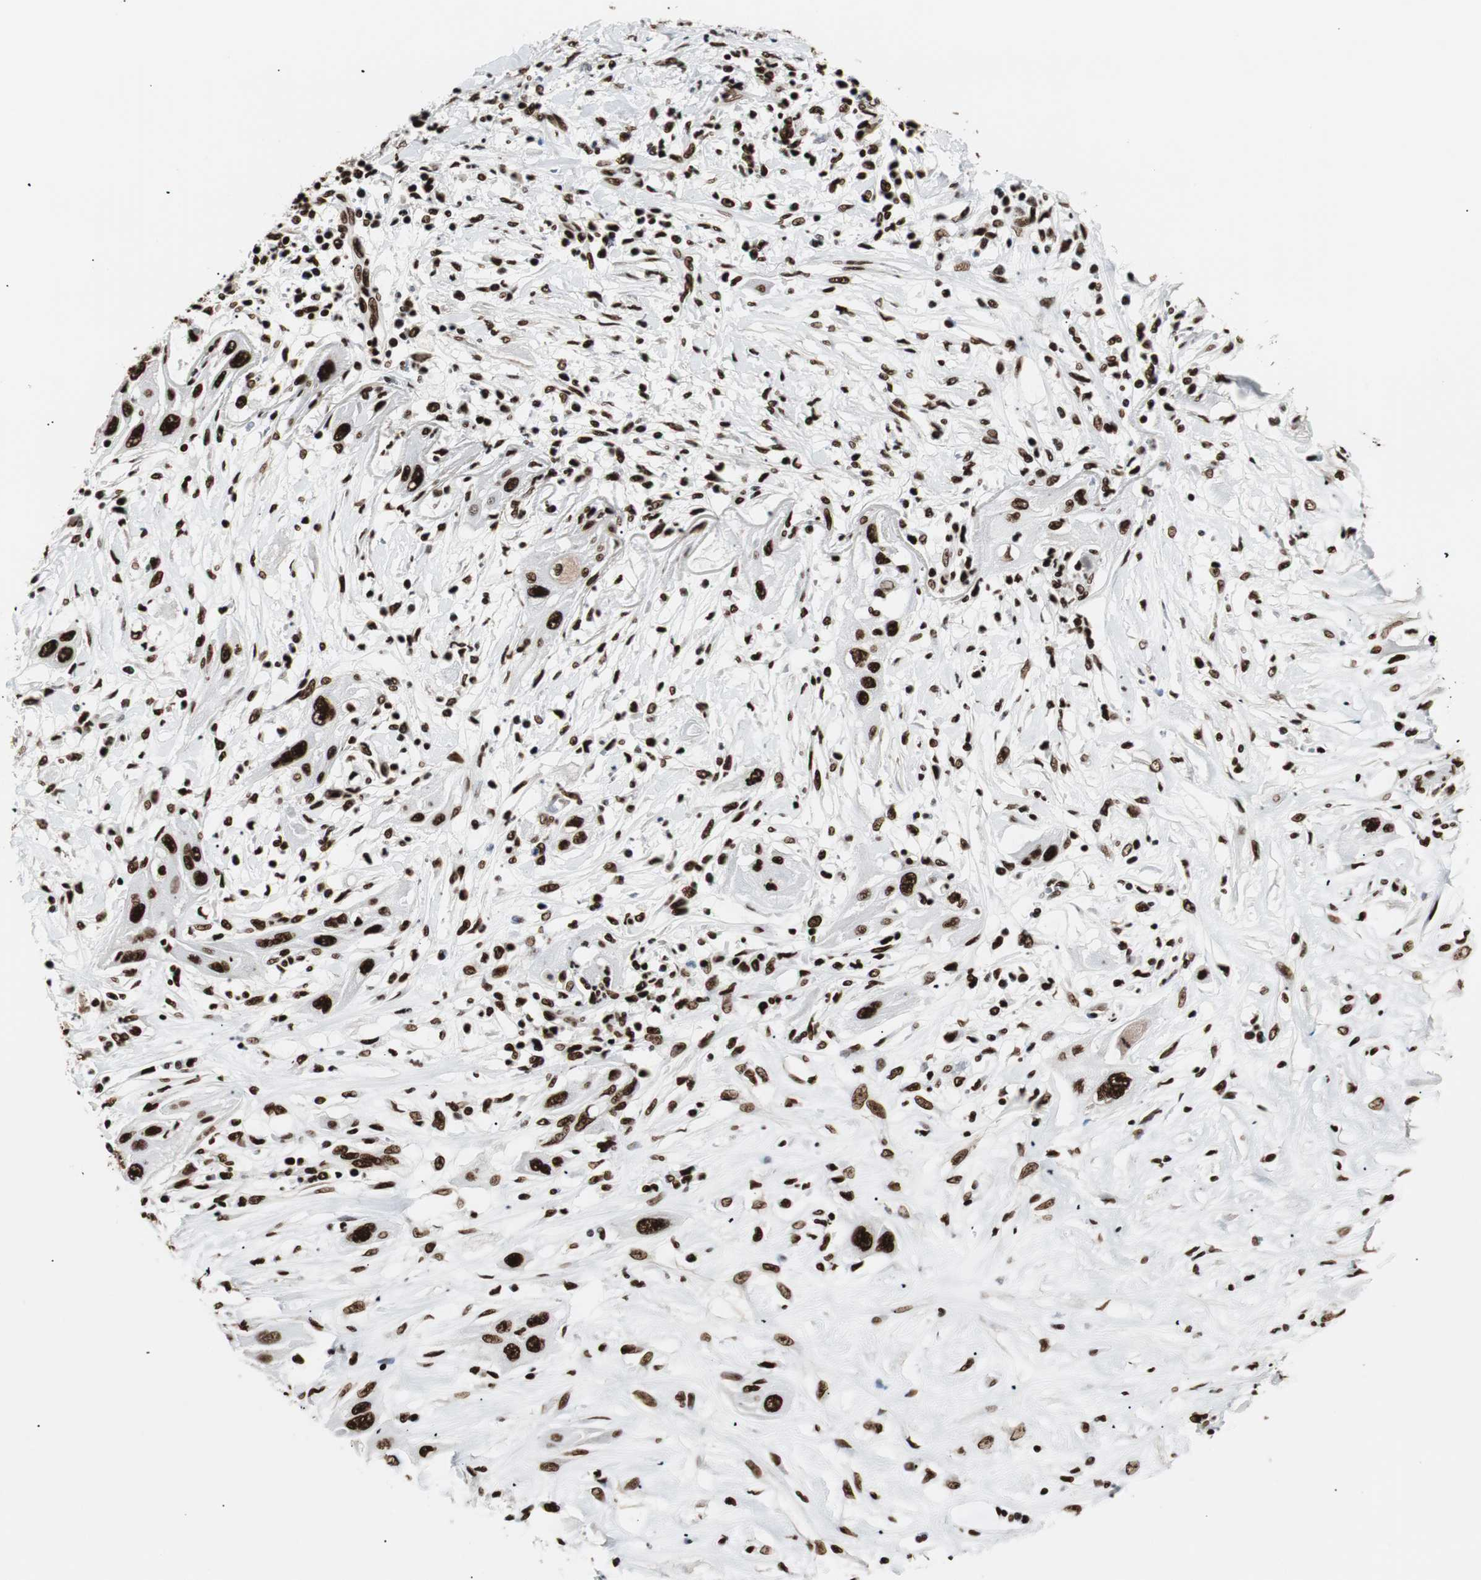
{"staining": {"intensity": "strong", "quantity": ">75%", "location": "nuclear"}, "tissue": "lung cancer", "cell_type": "Tumor cells", "image_type": "cancer", "snomed": [{"axis": "morphology", "description": "Squamous cell carcinoma, NOS"}, {"axis": "topography", "description": "Lung"}], "caption": "Immunohistochemical staining of lung cancer (squamous cell carcinoma) demonstrates high levels of strong nuclear expression in approximately >75% of tumor cells.", "gene": "MTA2", "patient": {"sex": "female", "age": 47}}